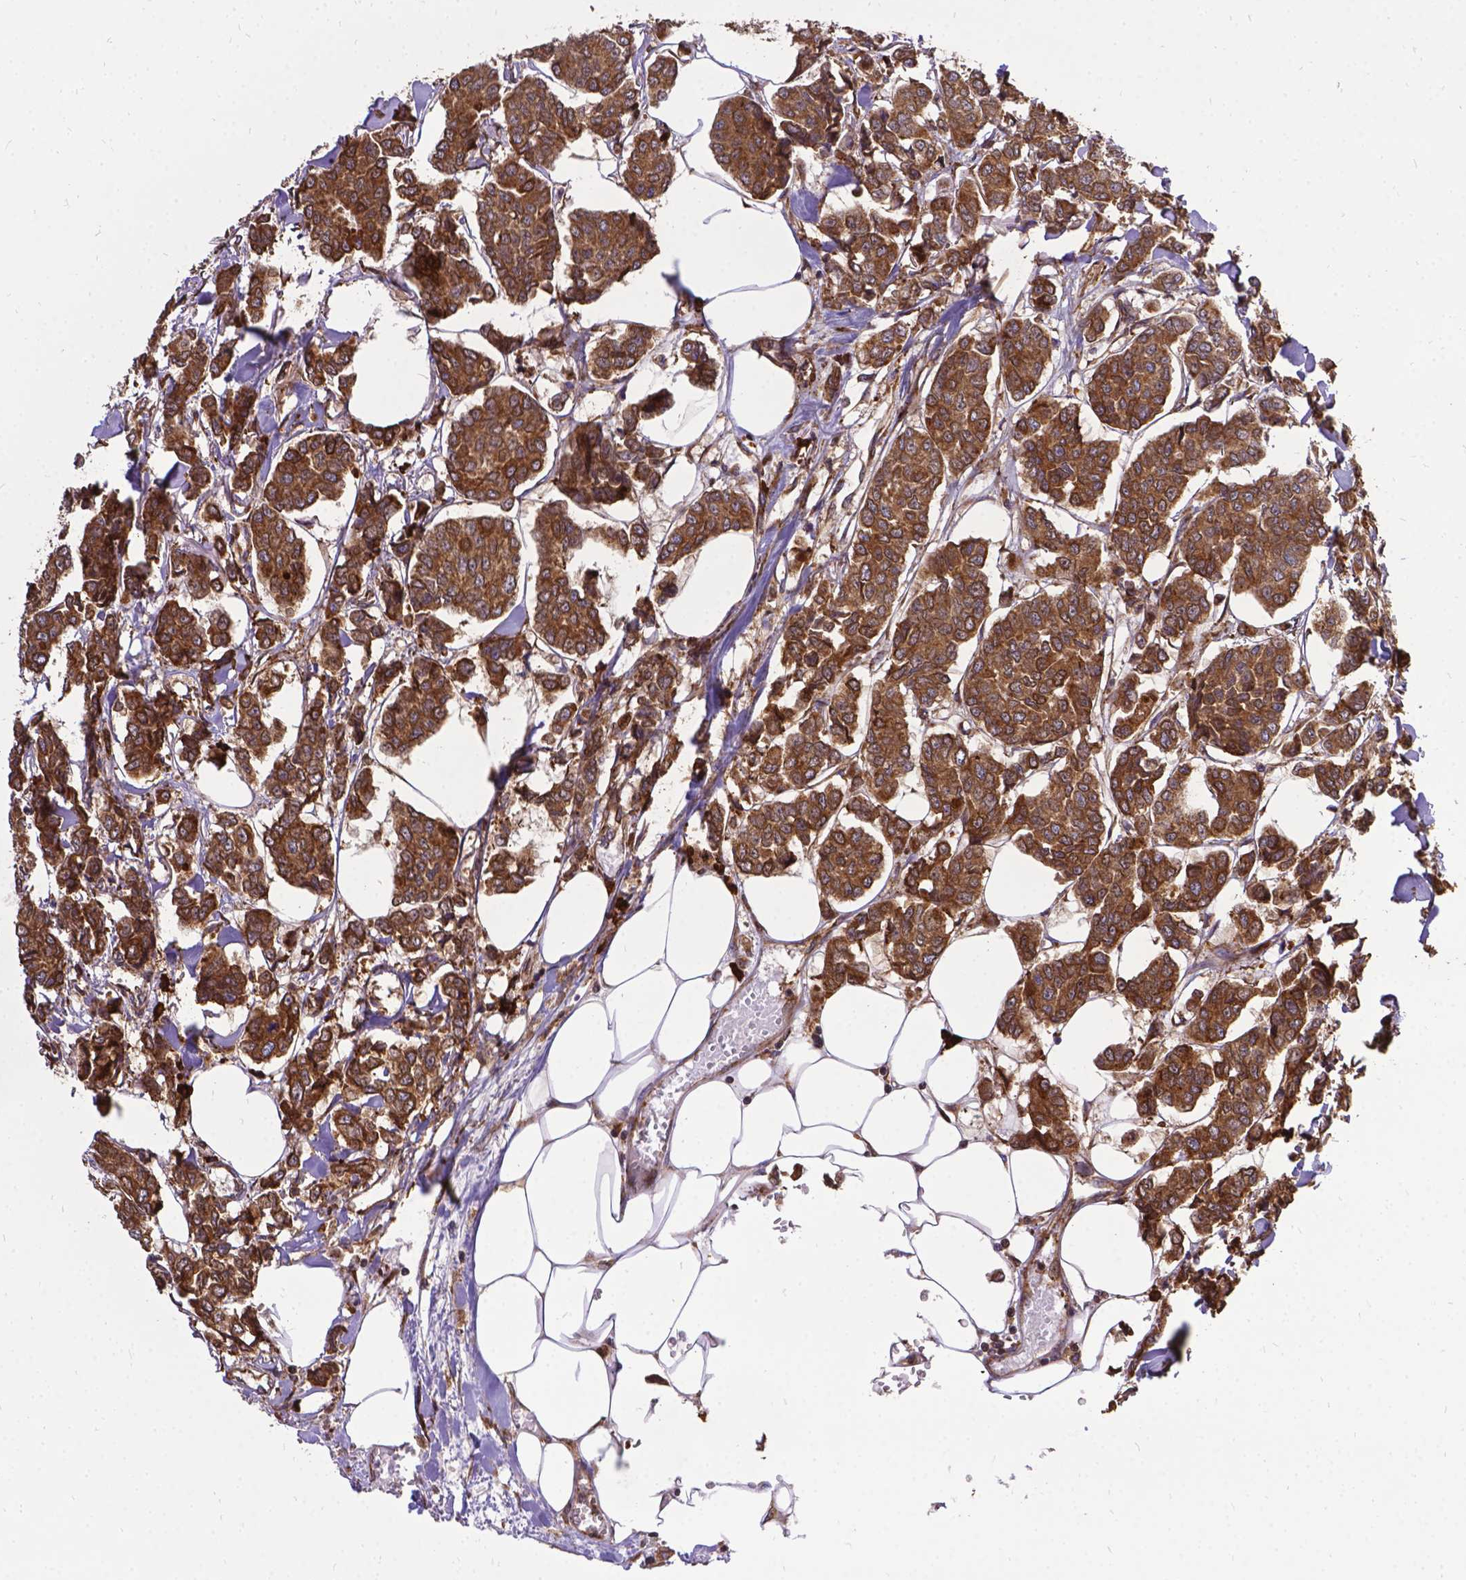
{"staining": {"intensity": "strong", "quantity": ">75%", "location": "cytoplasmic/membranous"}, "tissue": "breast cancer", "cell_type": "Tumor cells", "image_type": "cancer", "snomed": [{"axis": "morphology", "description": "Duct carcinoma"}, {"axis": "topography", "description": "Breast"}], "caption": "Immunohistochemical staining of human breast infiltrating ductal carcinoma reveals high levels of strong cytoplasmic/membranous protein expression in about >75% of tumor cells. Immunohistochemistry (ihc) stains the protein of interest in brown and the nuclei are stained blue.", "gene": "DENND6A", "patient": {"sex": "female", "age": 94}}